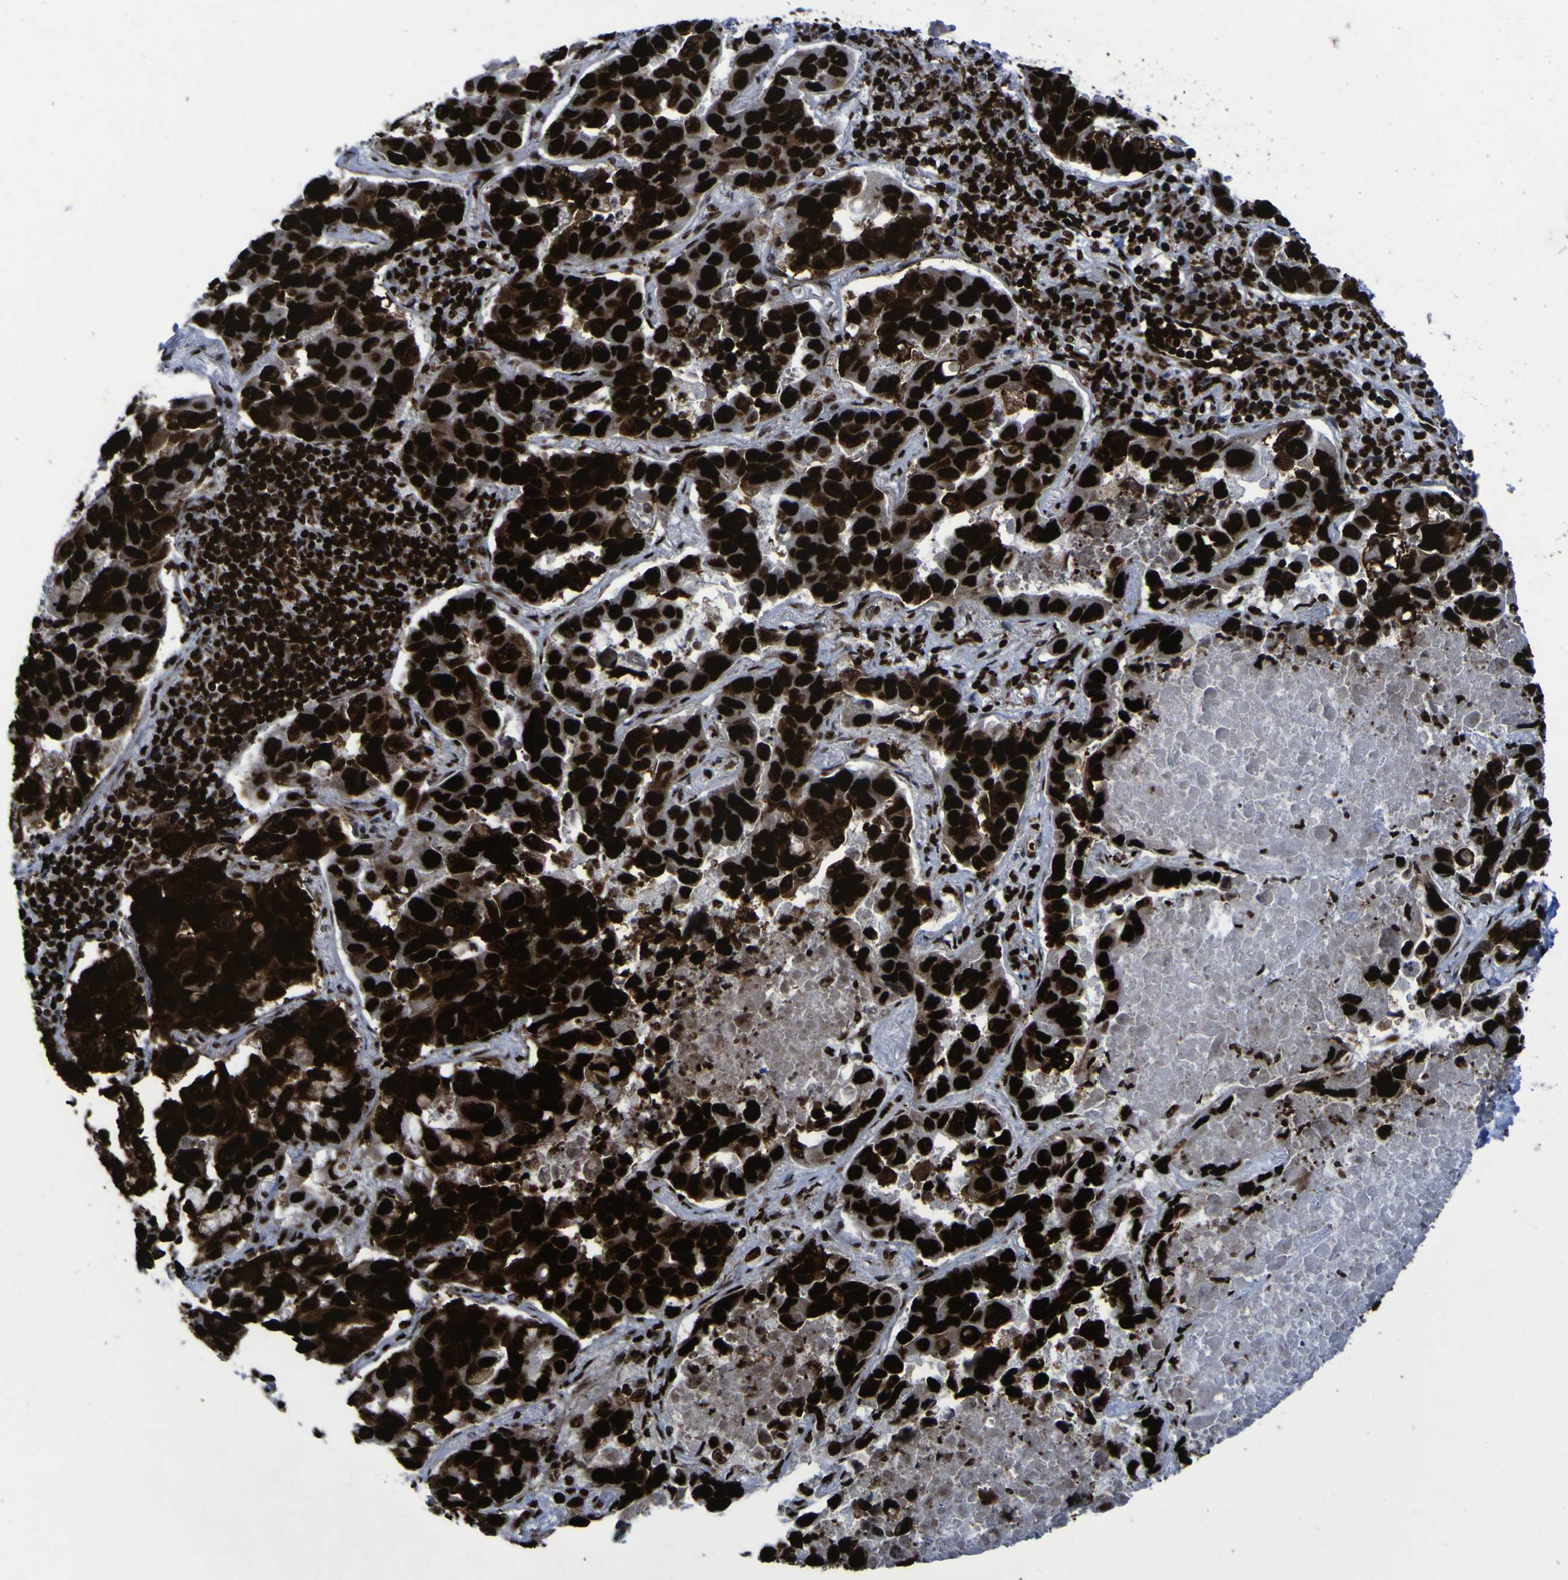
{"staining": {"intensity": "strong", "quantity": ">75%", "location": "nuclear"}, "tissue": "lung cancer", "cell_type": "Tumor cells", "image_type": "cancer", "snomed": [{"axis": "morphology", "description": "Adenocarcinoma, NOS"}, {"axis": "topography", "description": "Lung"}], "caption": "Immunohistochemistry (IHC) photomicrograph of human lung cancer (adenocarcinoma) stained for a protein (brown), which shows high levels of strong nuclear staining in approximately >75% of tumor cells.", "gene": "NPM1", "patient": {"sex": "male", "age": 64}}